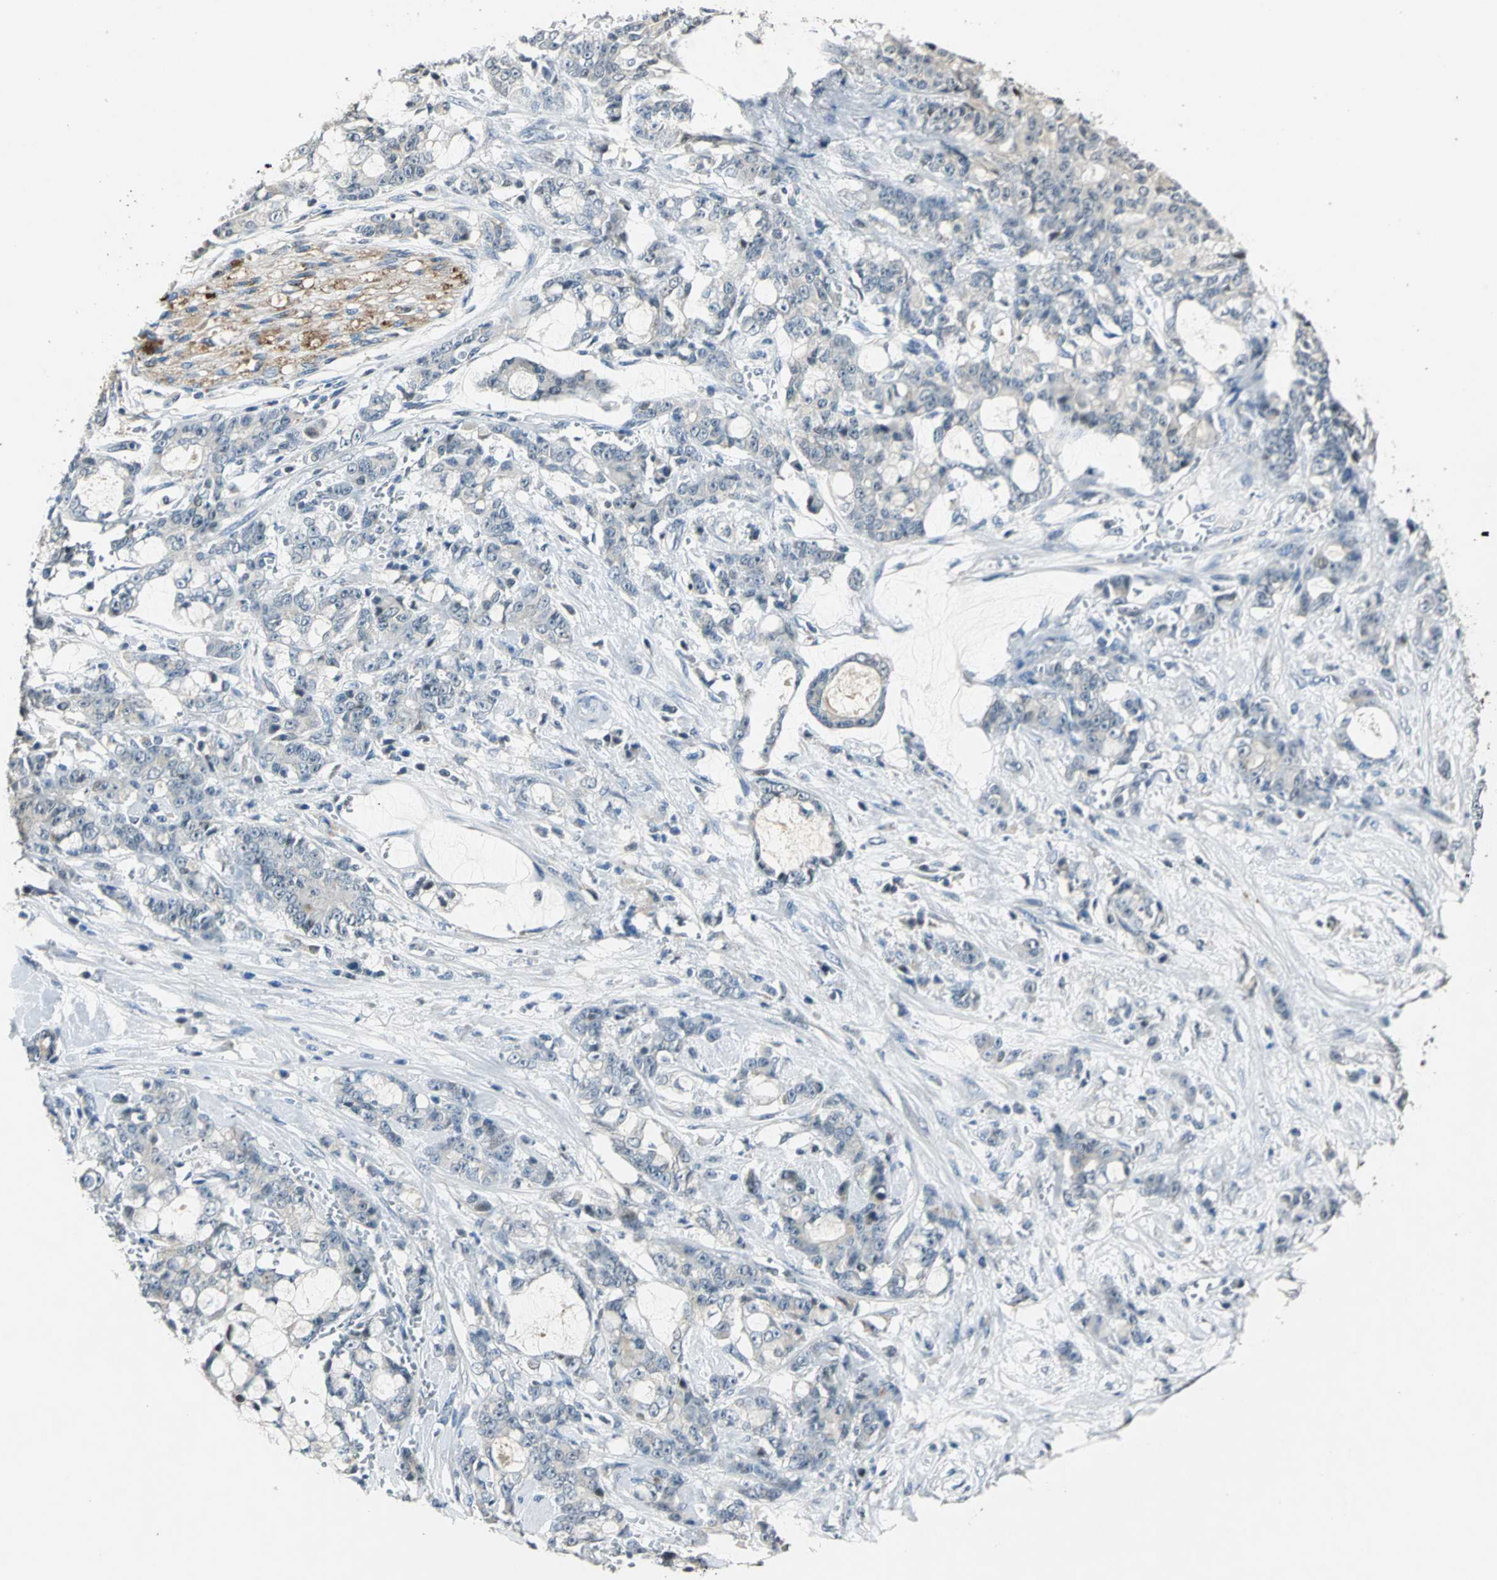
{"staining": {"intensity": "negative", "quantity": "none", "location": "none"}, "tissue": "pancreatic cancer", "cell_type": "Tumor cells", "image_type": "cancer", "snomed": [{"axis": "morphology", "description": "Adenocarcinoma, NOS"}, {"axis": "topography", "description": "Pancreas"}], "caption": "Histopathology image shows no protein positivity in tumor cells of adenocarcinoma (pancreatic) tissue. (Stains: DAB (3,3'-diaminobenzidine) immunohistochemistry with hematoxylin counter stain, Microscopy: brightfield microscopy at high magnification).", "gene": "JADE3", "patient": {"sex": "female", "age": 73}}